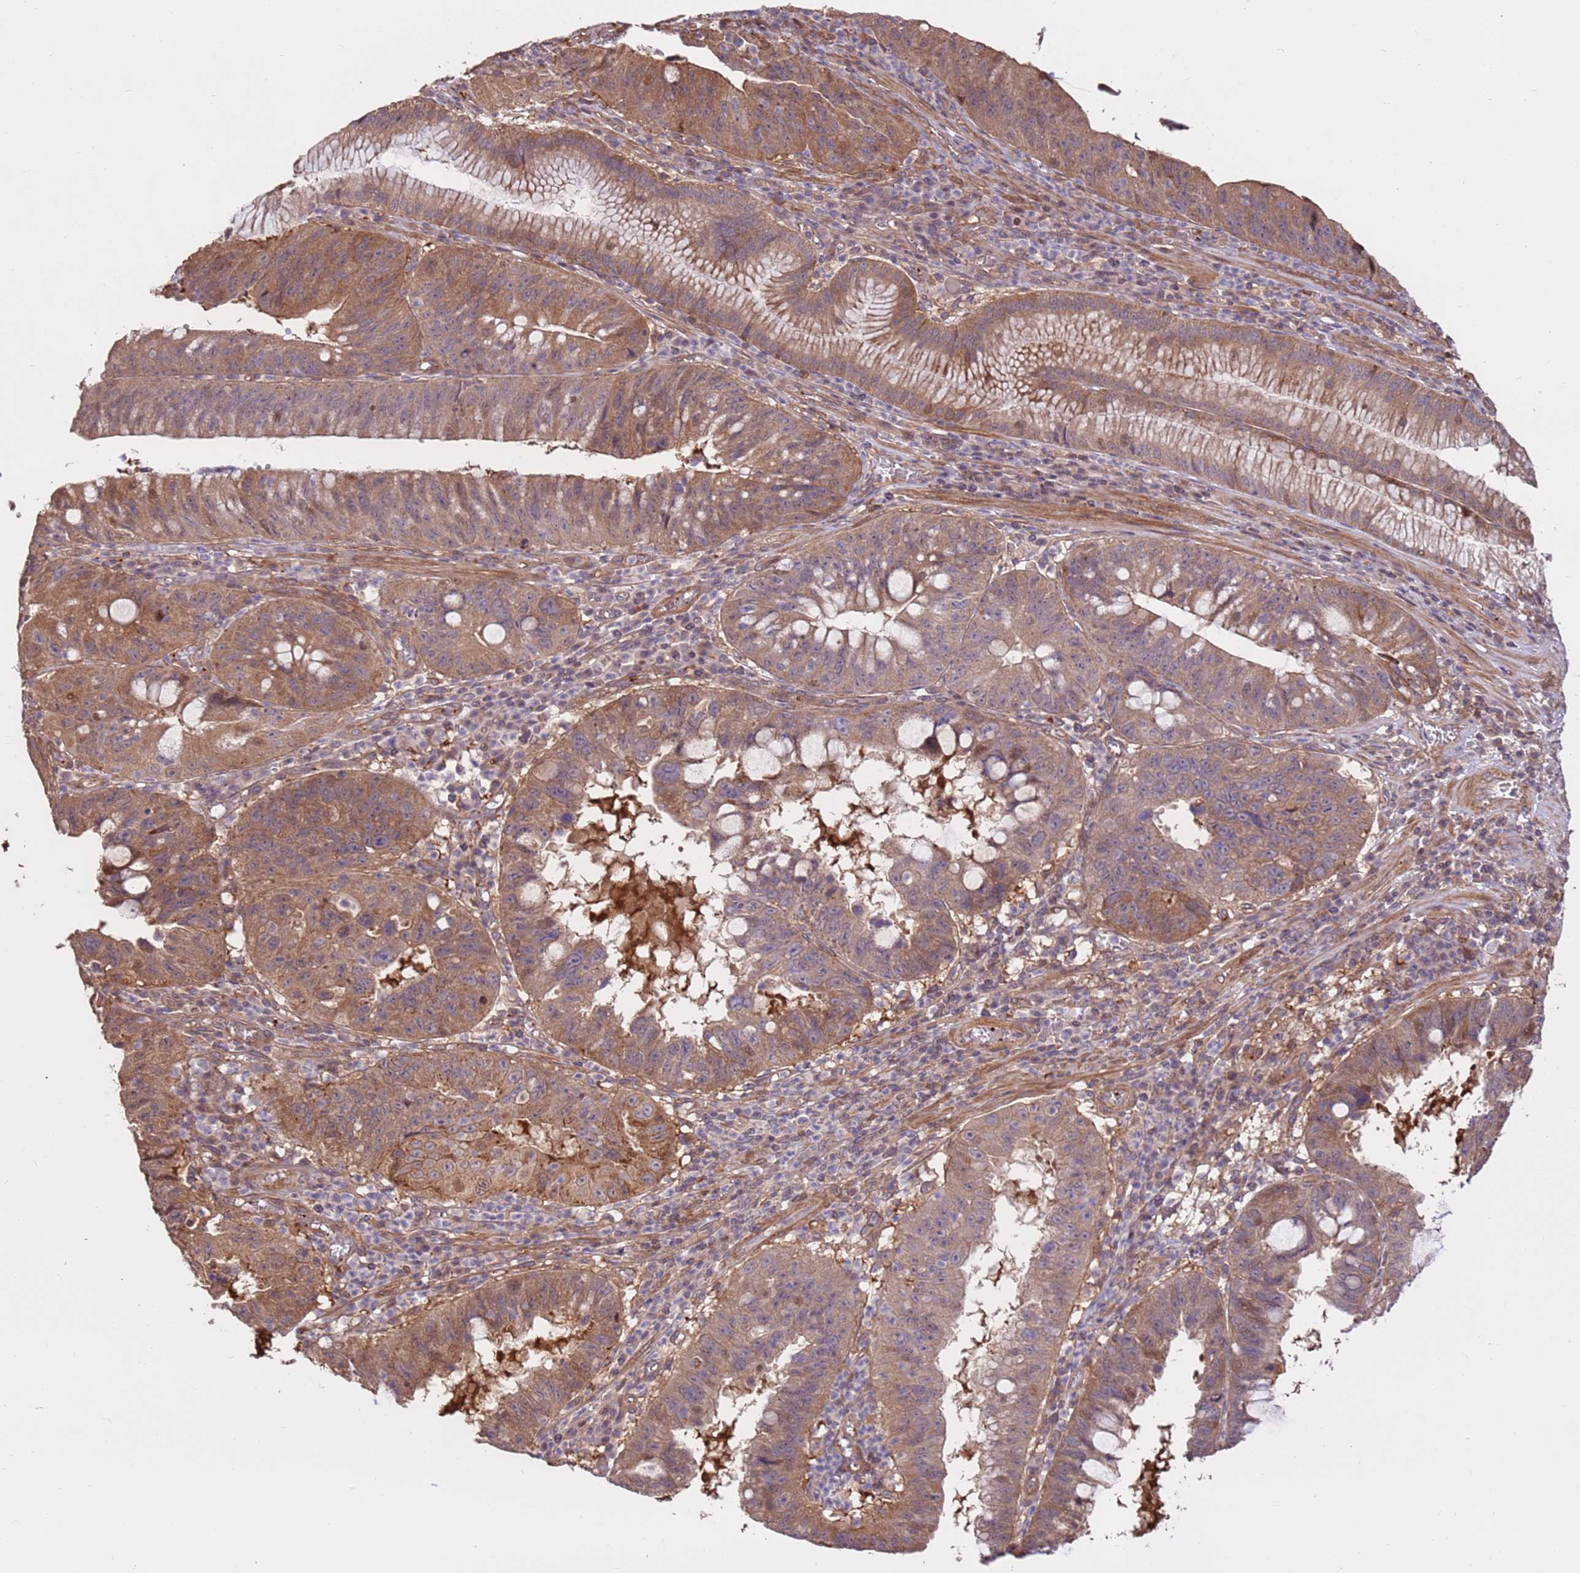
{"staining": {"intensity": "moderate", "quantity": ">75%", "location": "cytoplasmic/membranous"}, "tissue": "stomach cancer", "cell_type": "Tumor cells", "image_type": "cancer", "snomed": [{"axis": "morphology", "description": "Adenocarcinoma, NOS"}, {"axis": "topography", "description": "Stomach"}], "caption": "Stomach cancer stained for a protein (brown) exhibits moderate cytoplasmic/membranous positive staining in about >75% of tumor cells.", "gene": "CCDC112", "patient": {"sex": "male", "age": 59}}